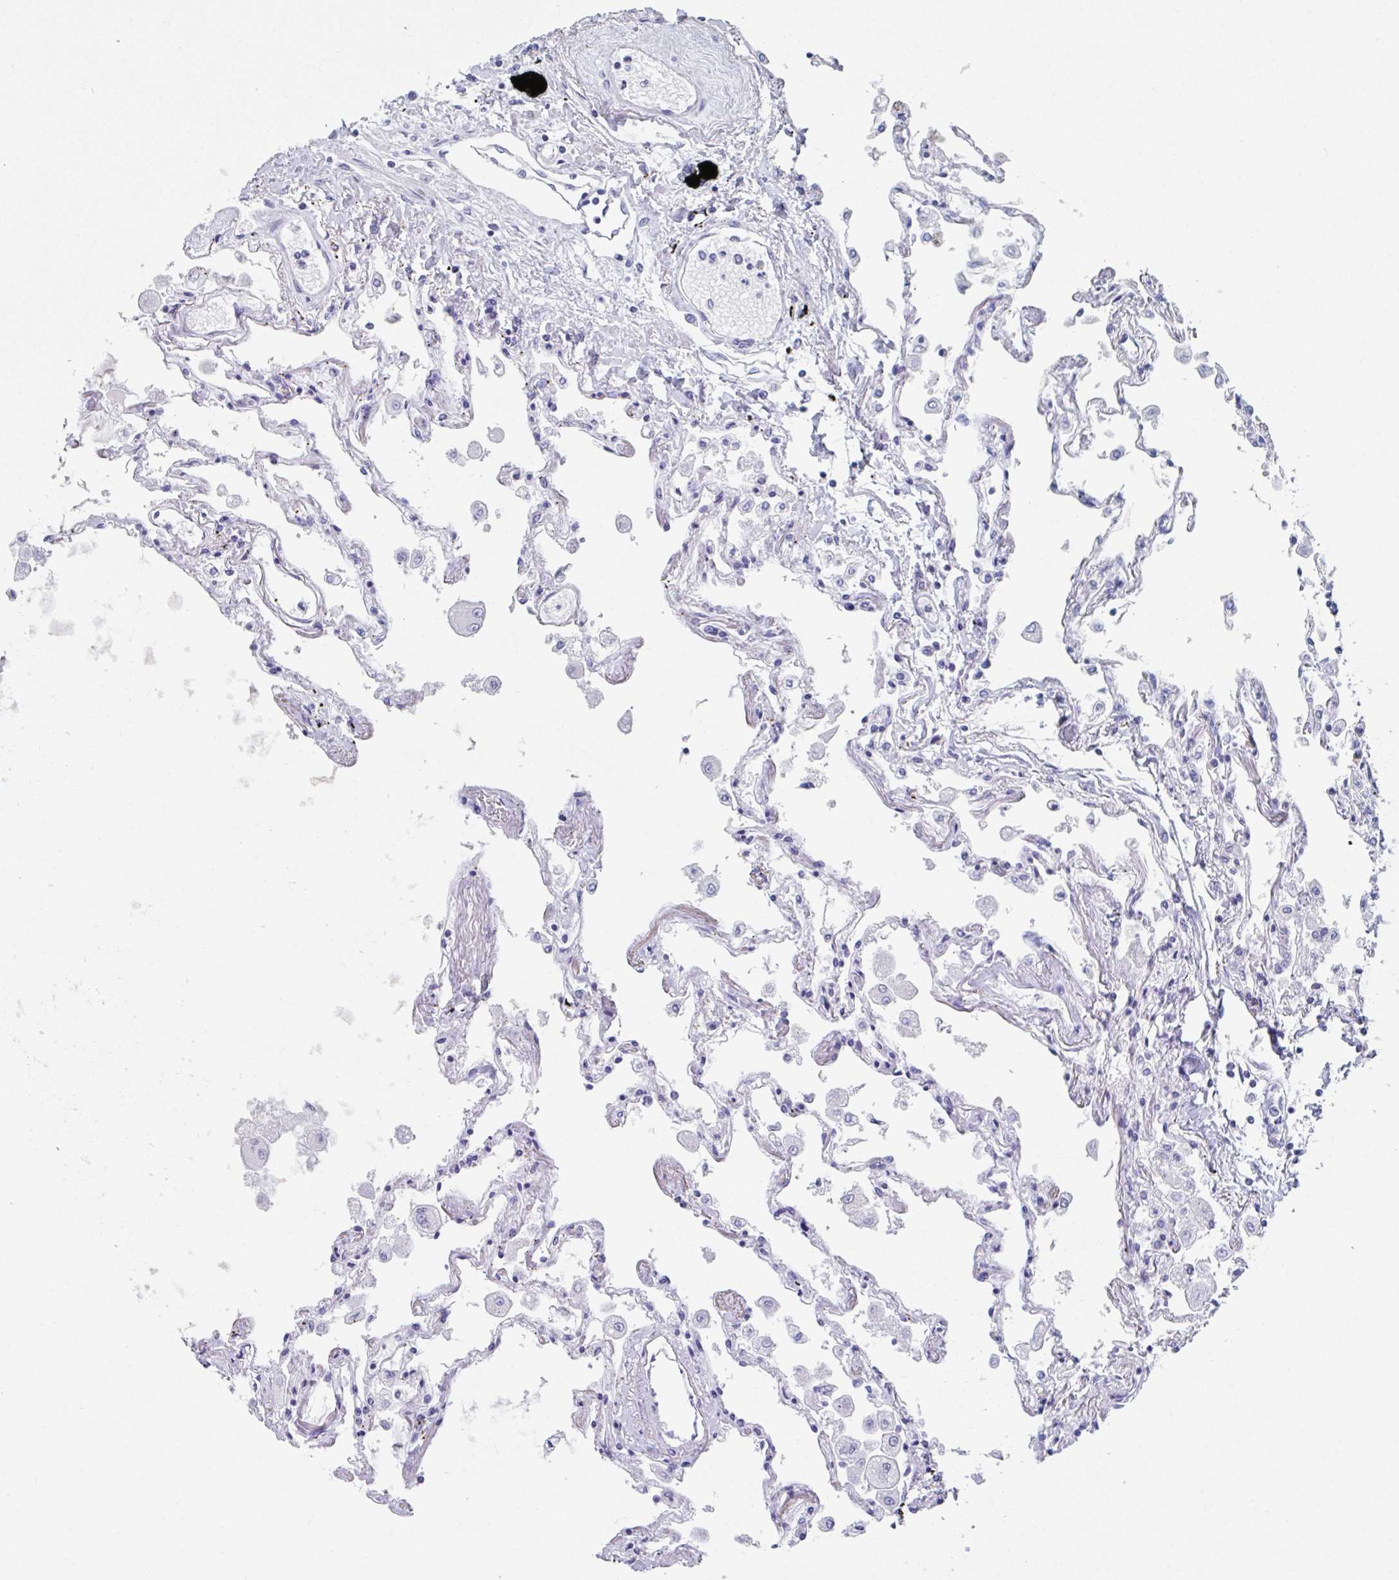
{"staining": {"intensity": "negative", "quantity": "none", "location": "none"}, "tissue": "lung", "cell_type": "Alveolar cells", "image_type": "normal", "snomed": [{"axis": "morphology", "description": "Normal tissue, NOS"}, {"axis": "morphology", "description": "Adenocarcinoma, NOS"}, {"axis": "topography", "description": "Cartilage tissue"}, {"axis": "topography", "description": "Lung"}], "caption": "DAB (3,3'-diaminobenzidine) immunohistochemical staining of normal lung shows no significant expression in alveolar cells. (Brightfield microscopy of DAB (3,3'-diaminobenzidine) immunohistochemistry (IHC) at high magnification).", "gene": "ZPBP", "patient": {"sex": "female", "age": 67}}